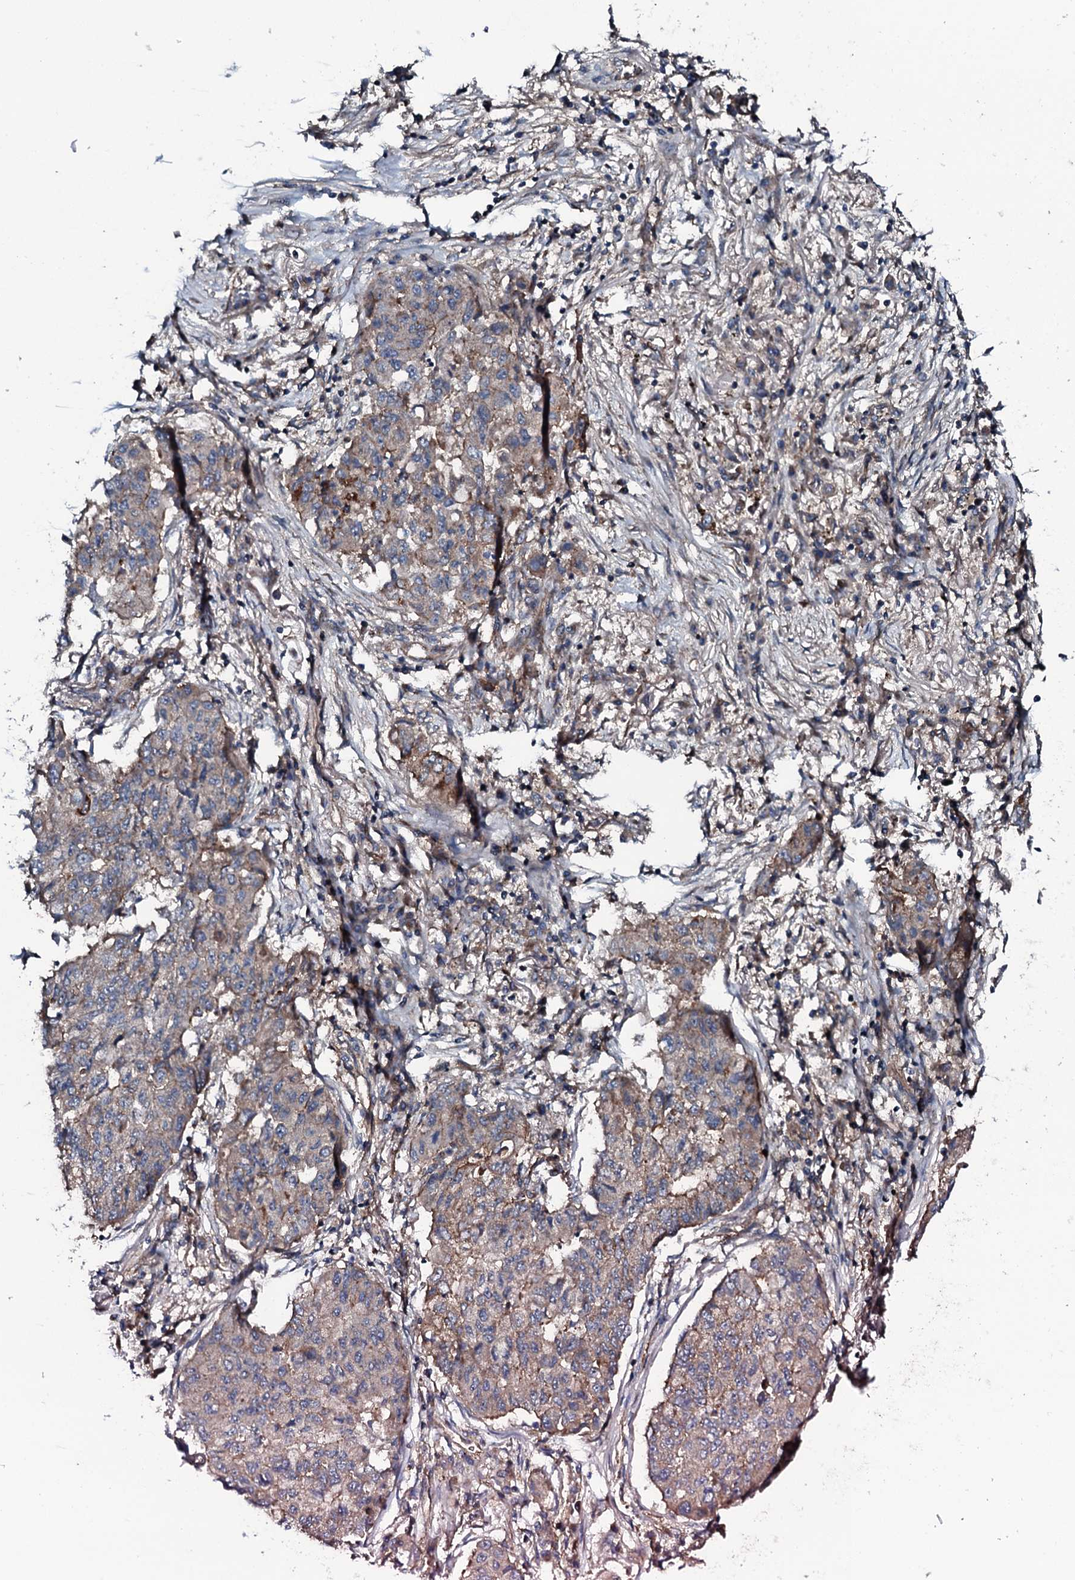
{"staining": {"intensity": "weak", "quantity": "25%-75%", "location": "cytoplasmic/membranous"}, "tissue": "lung cancer", "cell_type": "Tumor cells", "image_type": "cancer", "snomed": [{"axis": "morphology", "description": "Squamous cell carcinoma, NOS"}, {"axis": "topography", "description": "Lung"}], "caption": "About 25%-75% of tumor cells in lung squamous cell carcinoma demonstrate weak cytoplasmic/membranous protein staining as visualized by brown immunohistochemical staining.", "gene": "TRIM7", "patient": {"sex": "male", "age": 74}}